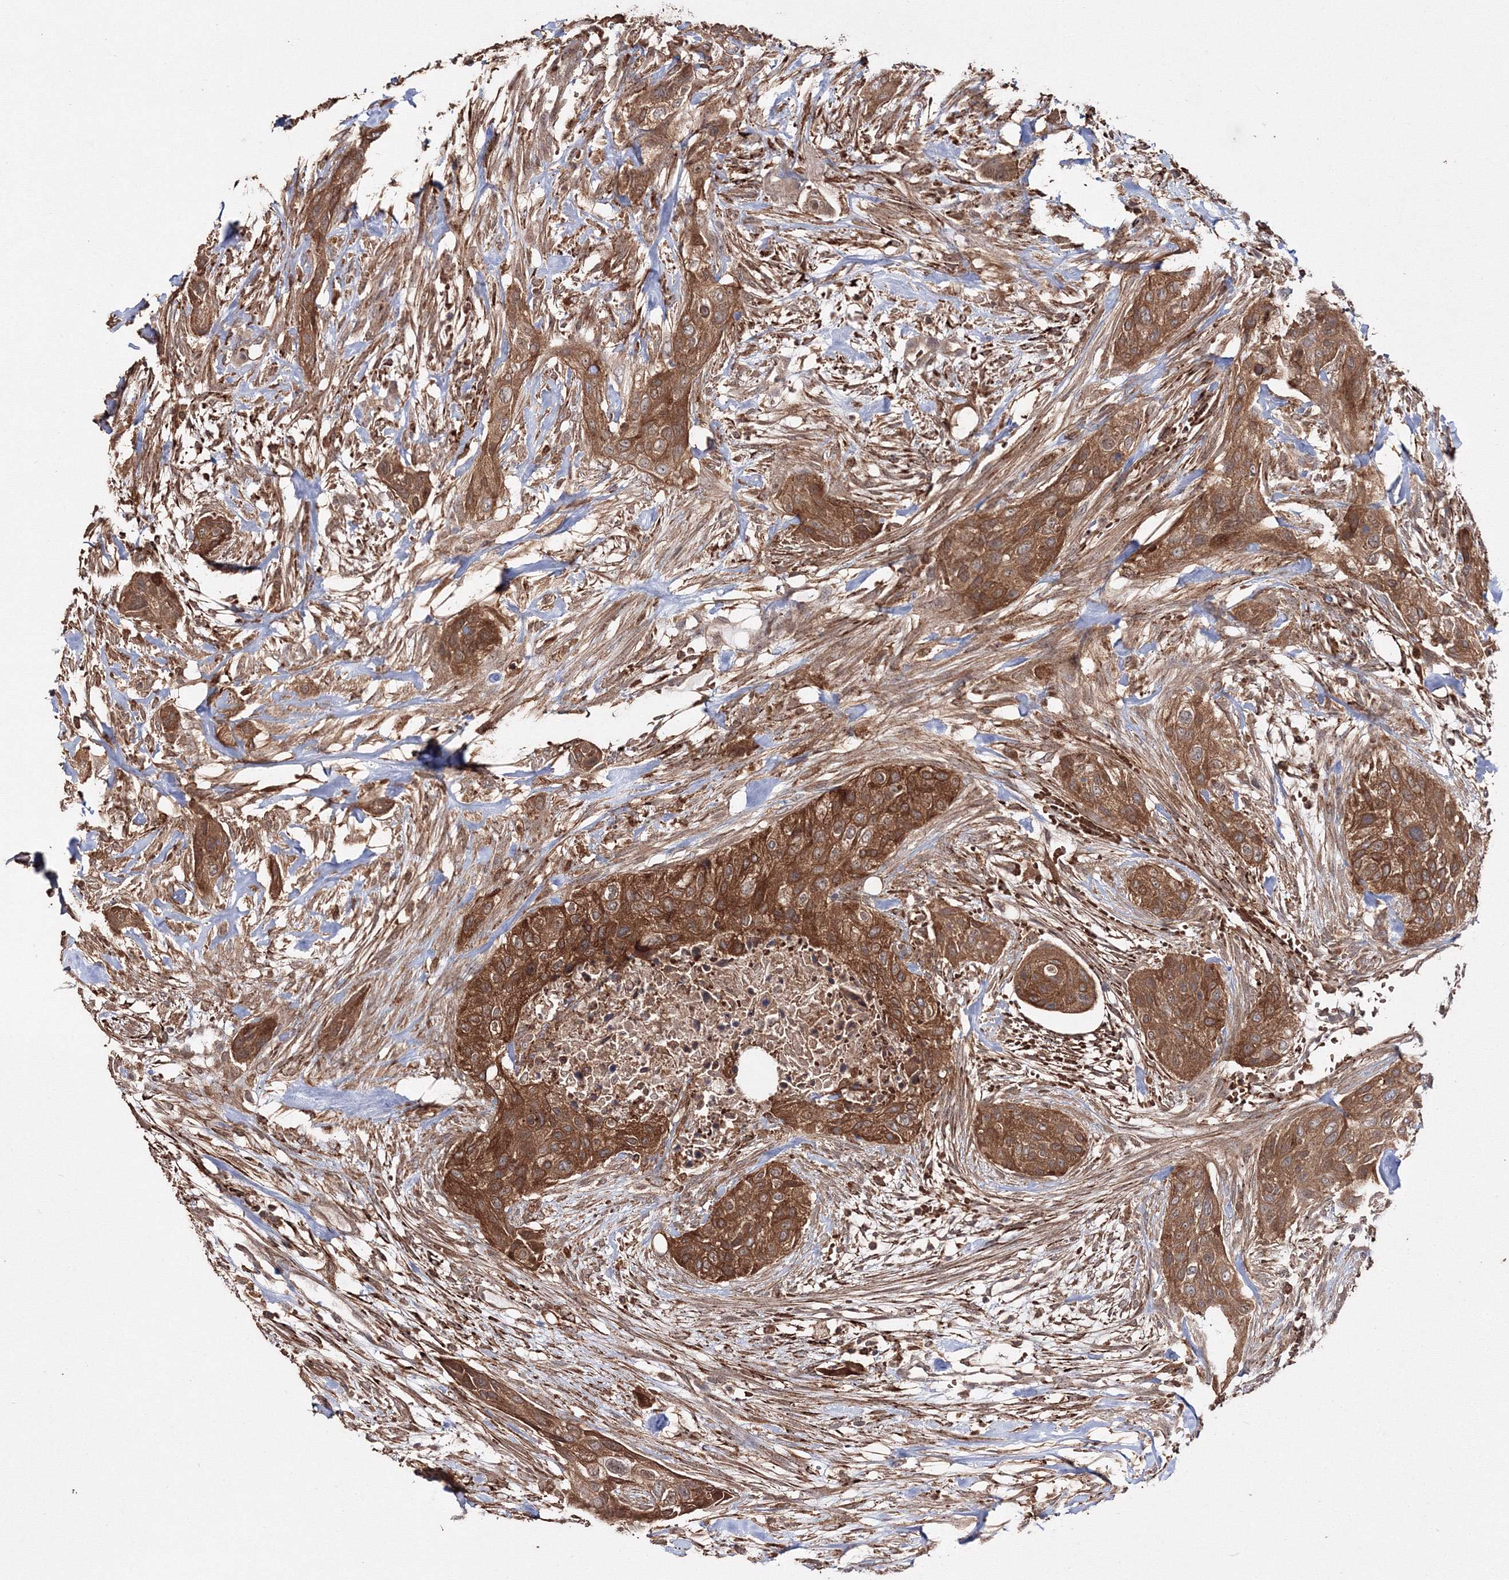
{"staining": {"intensity": "strong", "quantity": ">75%", "location": "cytoplasmic/membranous"}, "tissue": "urothelial cancer", "cell_type": "Tumor cells", "image_type": "cancer", "snomed": [{"axis": "morphology", "description": "Urothelial carcinoma, High grade"}, {"axis": "topography", "description": "Urinary bladder"}], "caption": "Immunohistochemistry (DAB (3,3'-diaminobenzidine)) staining of human urothelial cancer reveals strong cytoplasmic/membranous protein positivity in approximately >75% of tumor cells.", "gene": "DDO", "patient": {"sex": "male", "age": 35}}